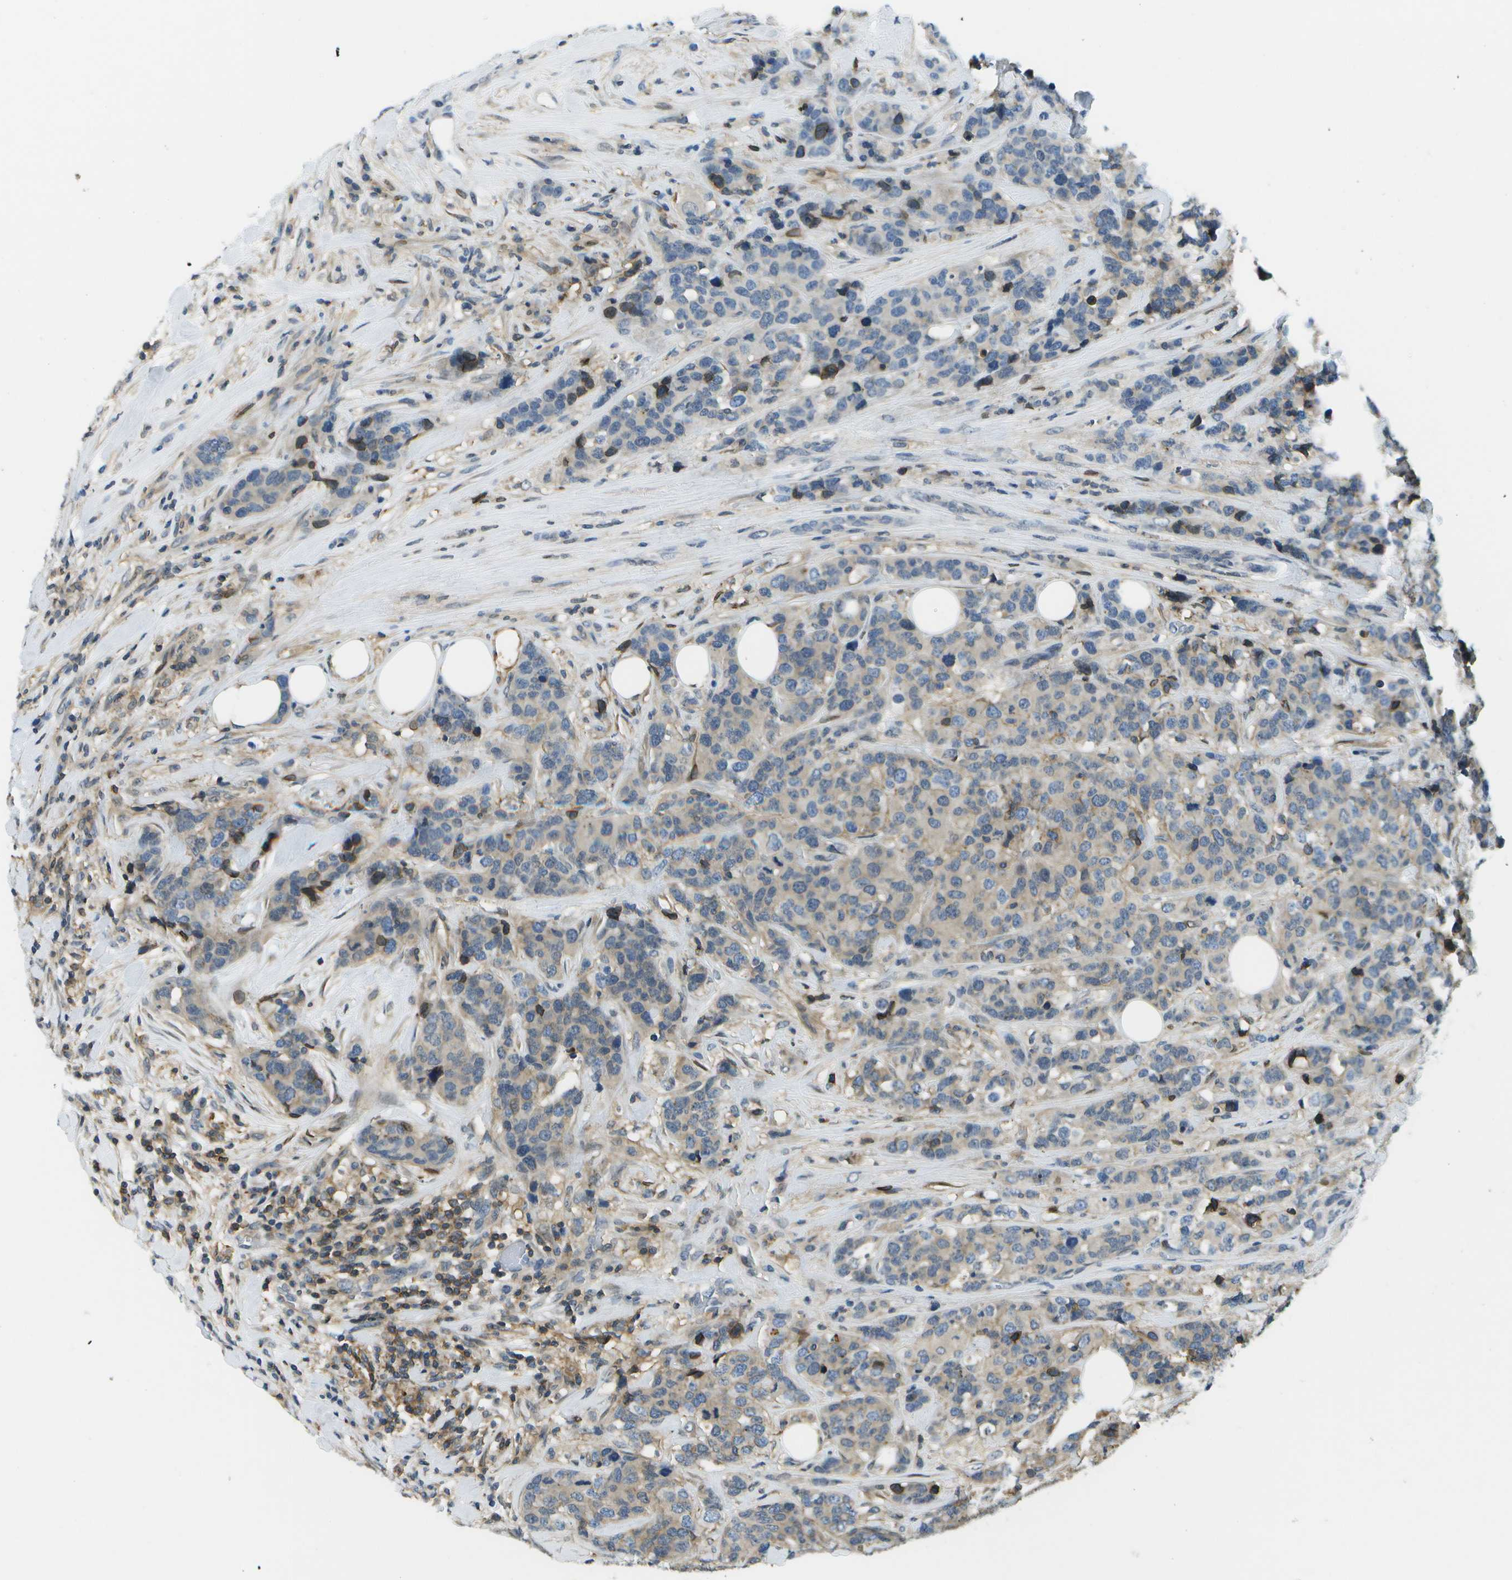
{"staining": {"intensity": "weak", "quantity": "25%-75%", "location": "cytoplasmic/membranous"}, "tissue": "breast cancer", "cell_type": "Tumor cells", "image_type": "cancer", "snomed": [{"axis": "morphology", "description": "Lobular carcinoma"}, {"axis": "topography", "description": "Breast"}], "caption": "Protein staining exhibits weak cytoplasmic/membranous positivity in approximately 25%-75% of tumor cells in breast lobular carcinoma.", "gene": "LRRC66", "patient": {"sex": "female", "age": 59}}